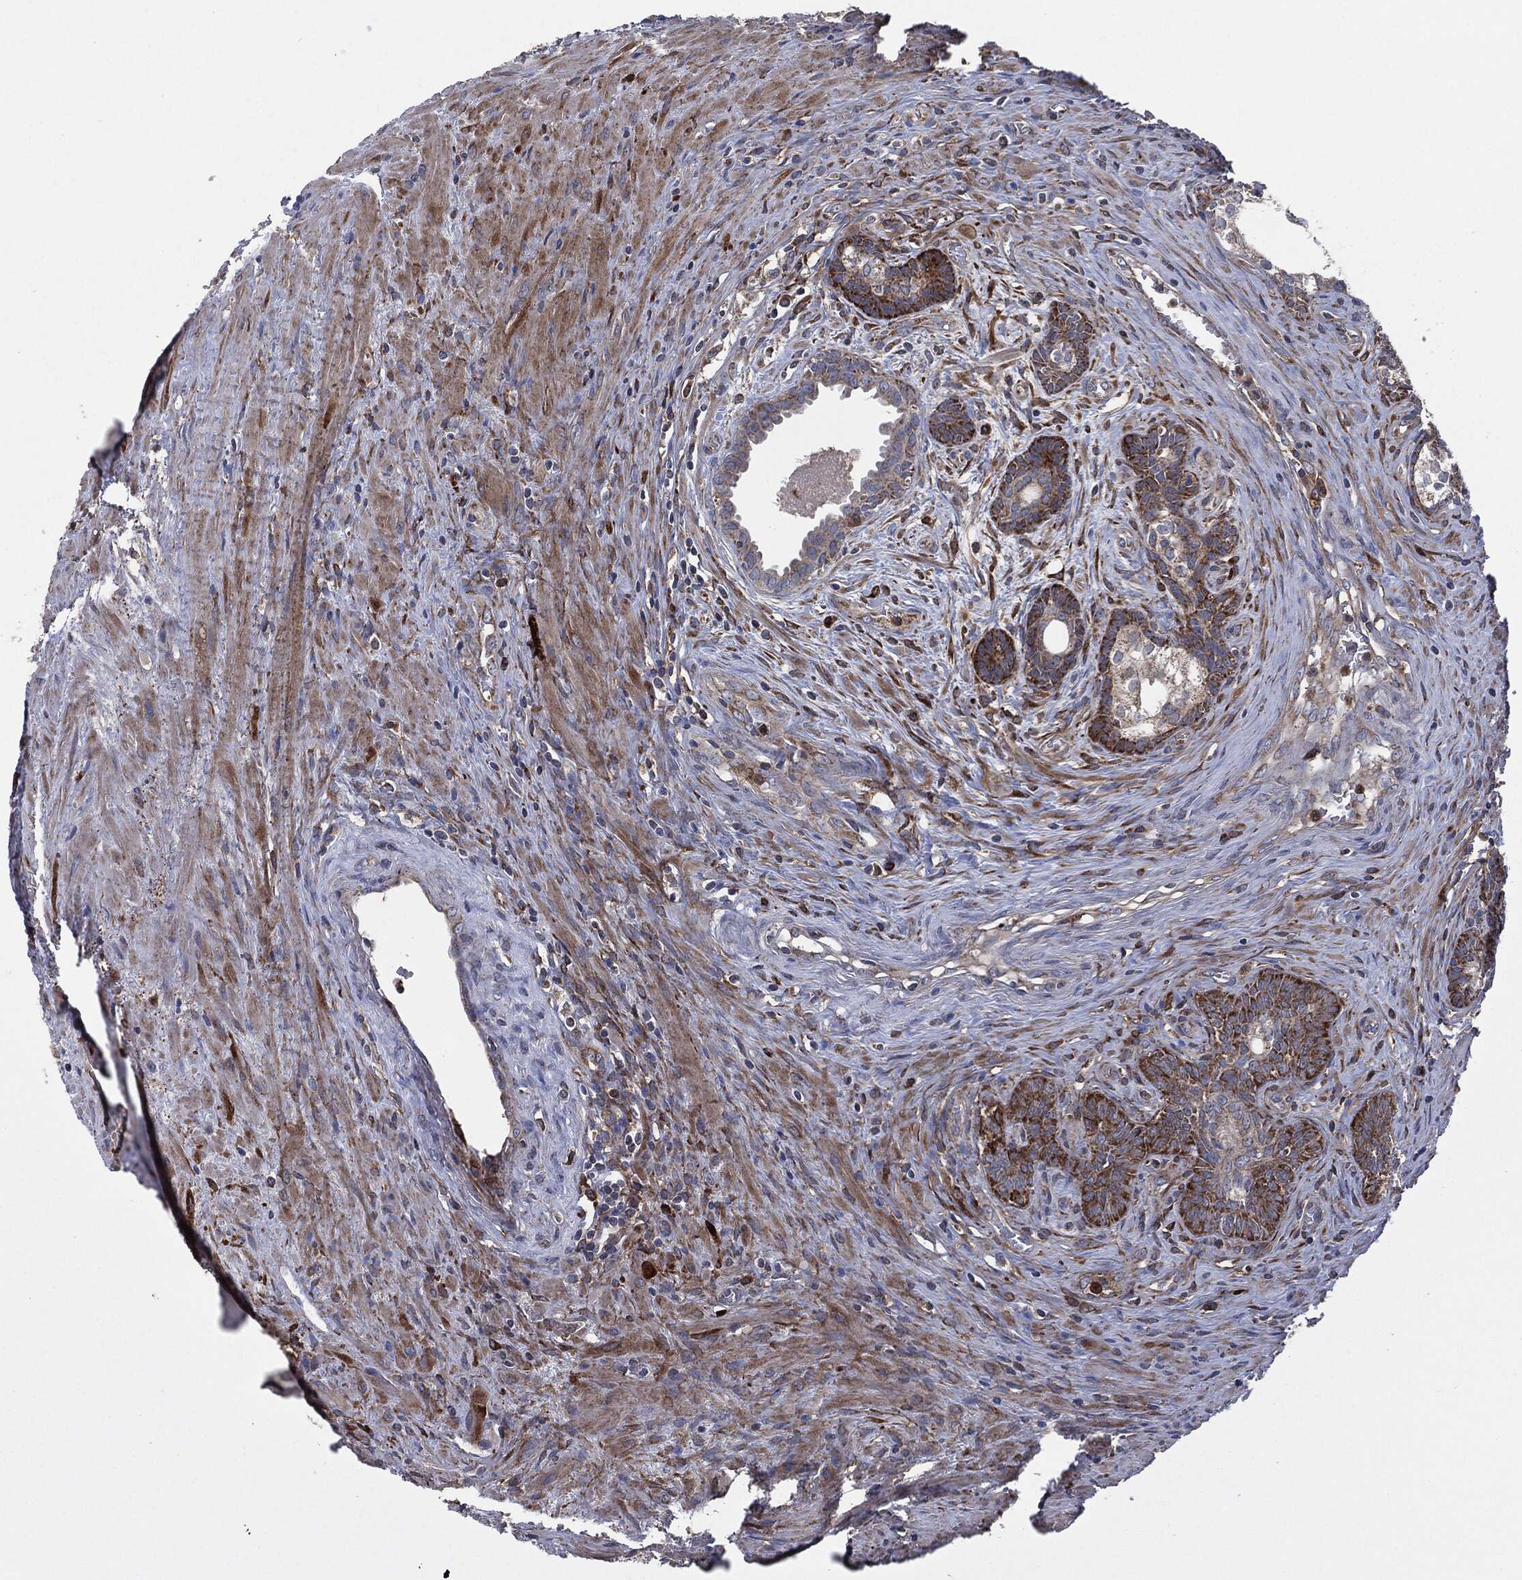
{"staining": {"intensity": "strong", "quantity": "25%-75%", "location": "cytoplasmic/membranous"}, "tissue": "prostate cancer", "cell_type": "Tumor cells", "image_type": "cancer", "snomed": [{"axis": "morphology", "description": "Adenocarcinoma, NOS"}, {"axis": "morphology", "description": "Adenocarcinoma, High grade"}, {"axis": "topography", "description": "Prostate"}], "caption": "Immunohistochemical staining of human prostate cancer shows strong cytoplasmic/membranous protein staining in approximately 25%-75% of tumor cells.", "gene": "TMEM11", "patient": {"sex": "male", "age": 61}}